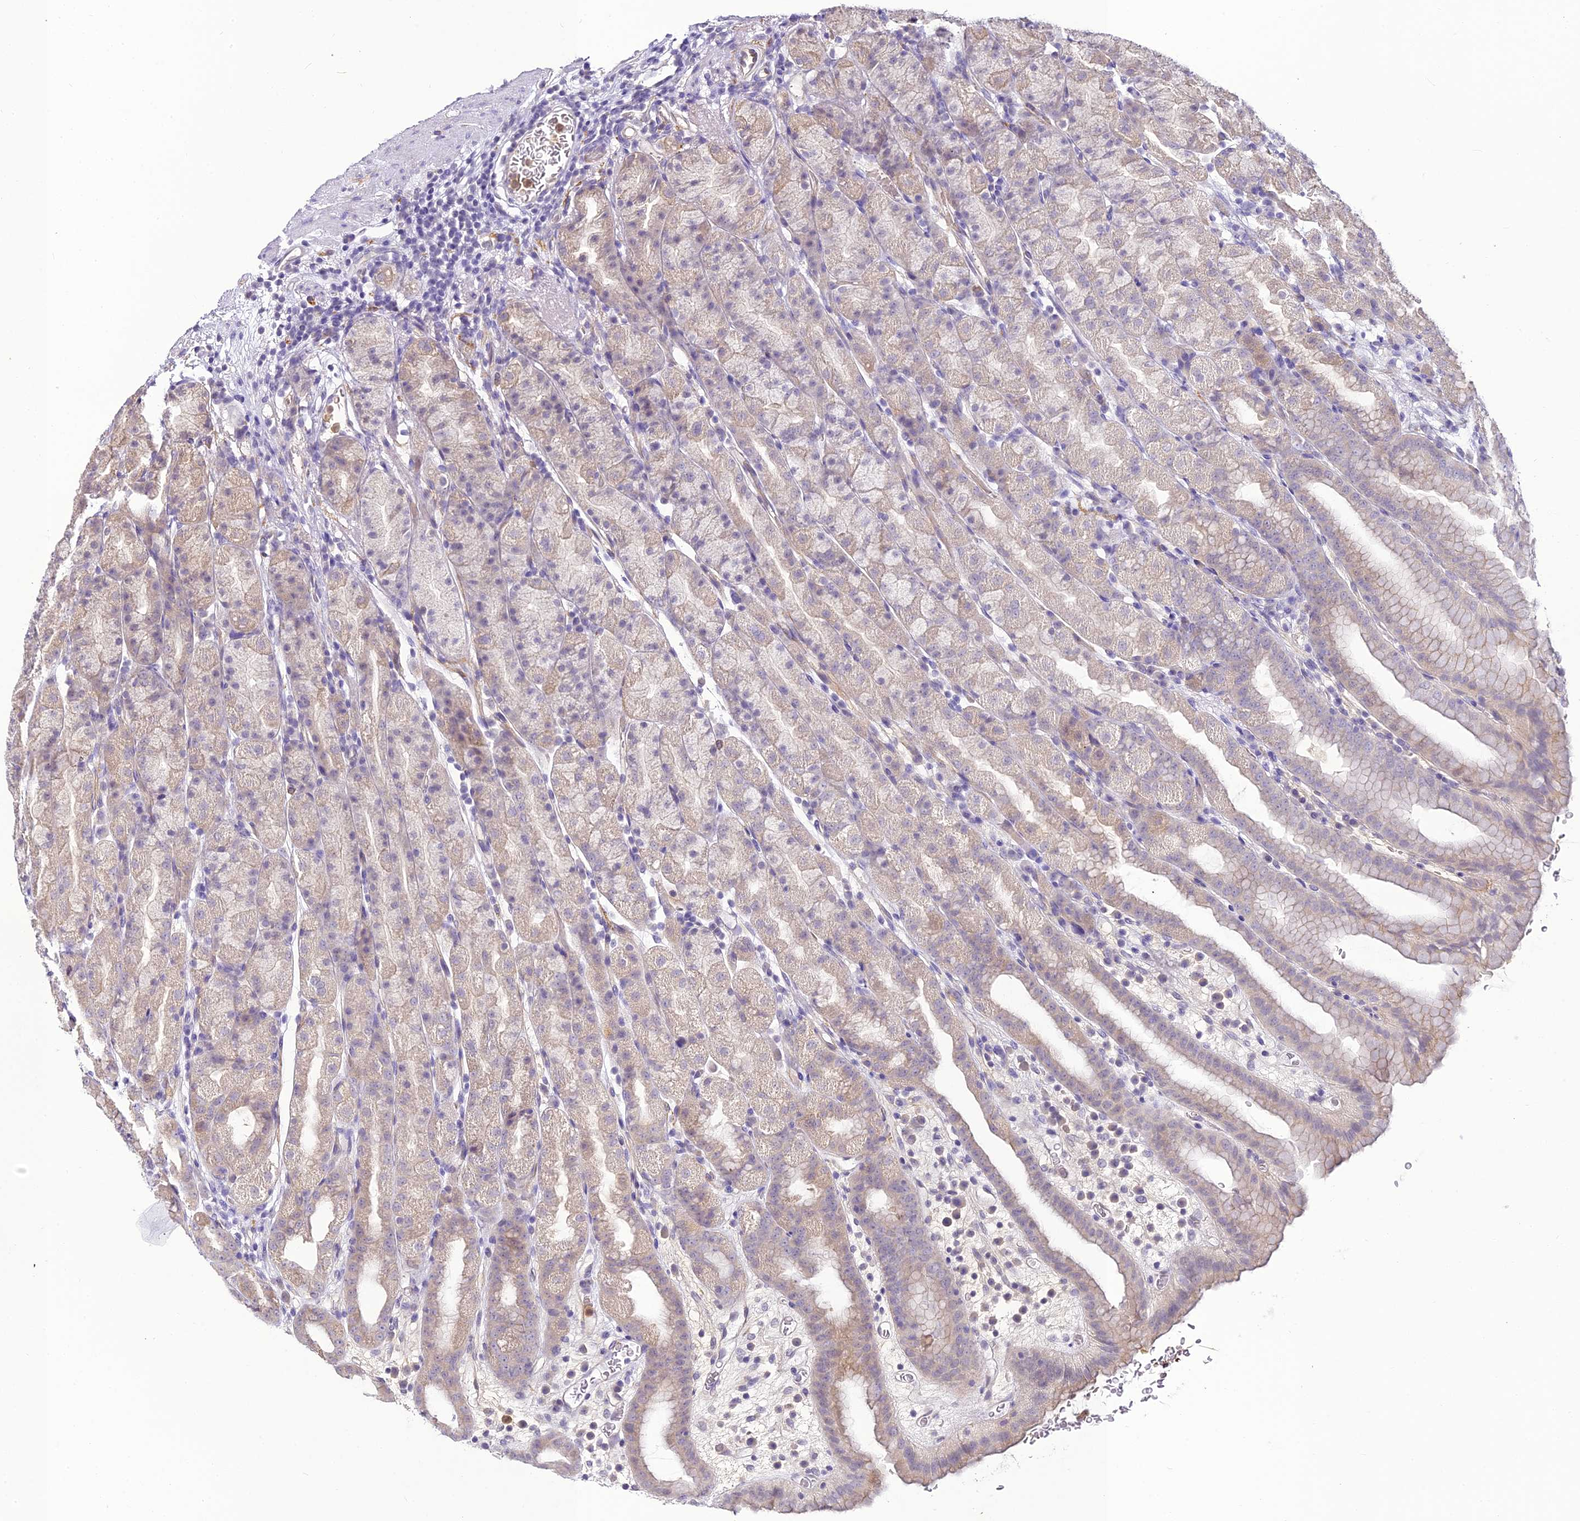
{"staining": {"intensity": "weak", "quantity": "<25%", "location": "cytoplasmic/membranous,nuclear"}, "tissue": "stomach", "cell_type": "Glandular cells", "image_type": "normal", "snomed": [{"axis": "morphology", "description": "Normal tissue, NOS"}, {"axis": "topography", "description": "Stomach, upper"}], "caption": "High magnification brightfield microscopy of benign stomach stained with DAB (brown) and counterstained with hematoxylin (blue): glandular cells show no significant staining.", "gene": "BCDIN3D", "patient": {"sex": "male", "age": 68}}